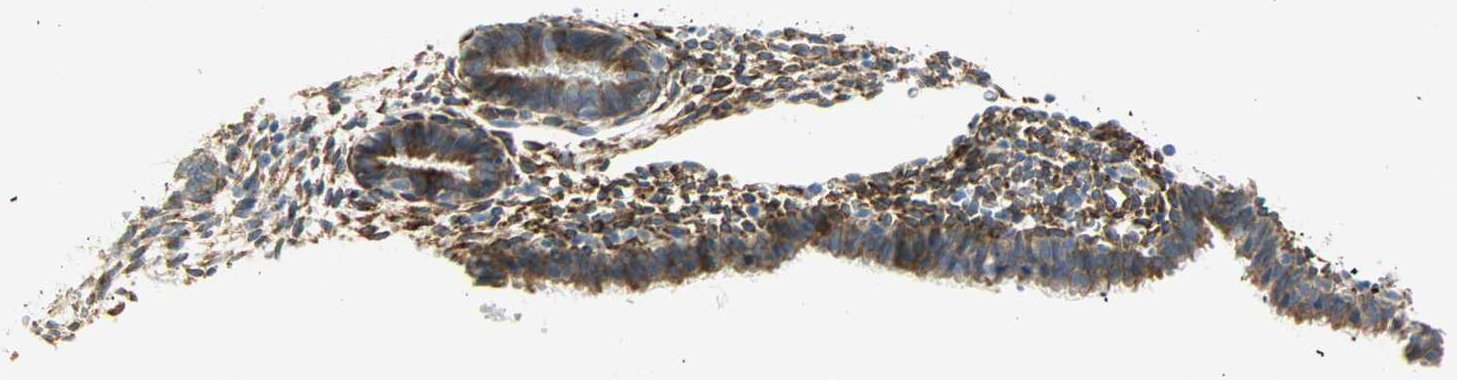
{"staining": {"intensity": "strong", "quantity": "25%-75%", "location": "cytoplasmic/membranous"}, "tissue": "endometrium", "cell_type": "Cells in endometrial stroma", "image_type": "normal", "snomed": [{"axis": "morphology", "description": "Normal tissue, NOS"}, {"axis": "topography", "description": "Endometrium"}], "caption": "Cells in endometrial stroma demonstrate strong cytoplasmic/membranous expression in about 25%-75% of cells in unremarkable endometrium.", "gene": "PKD2", "patient": {"sex": "female", "age": 27}}